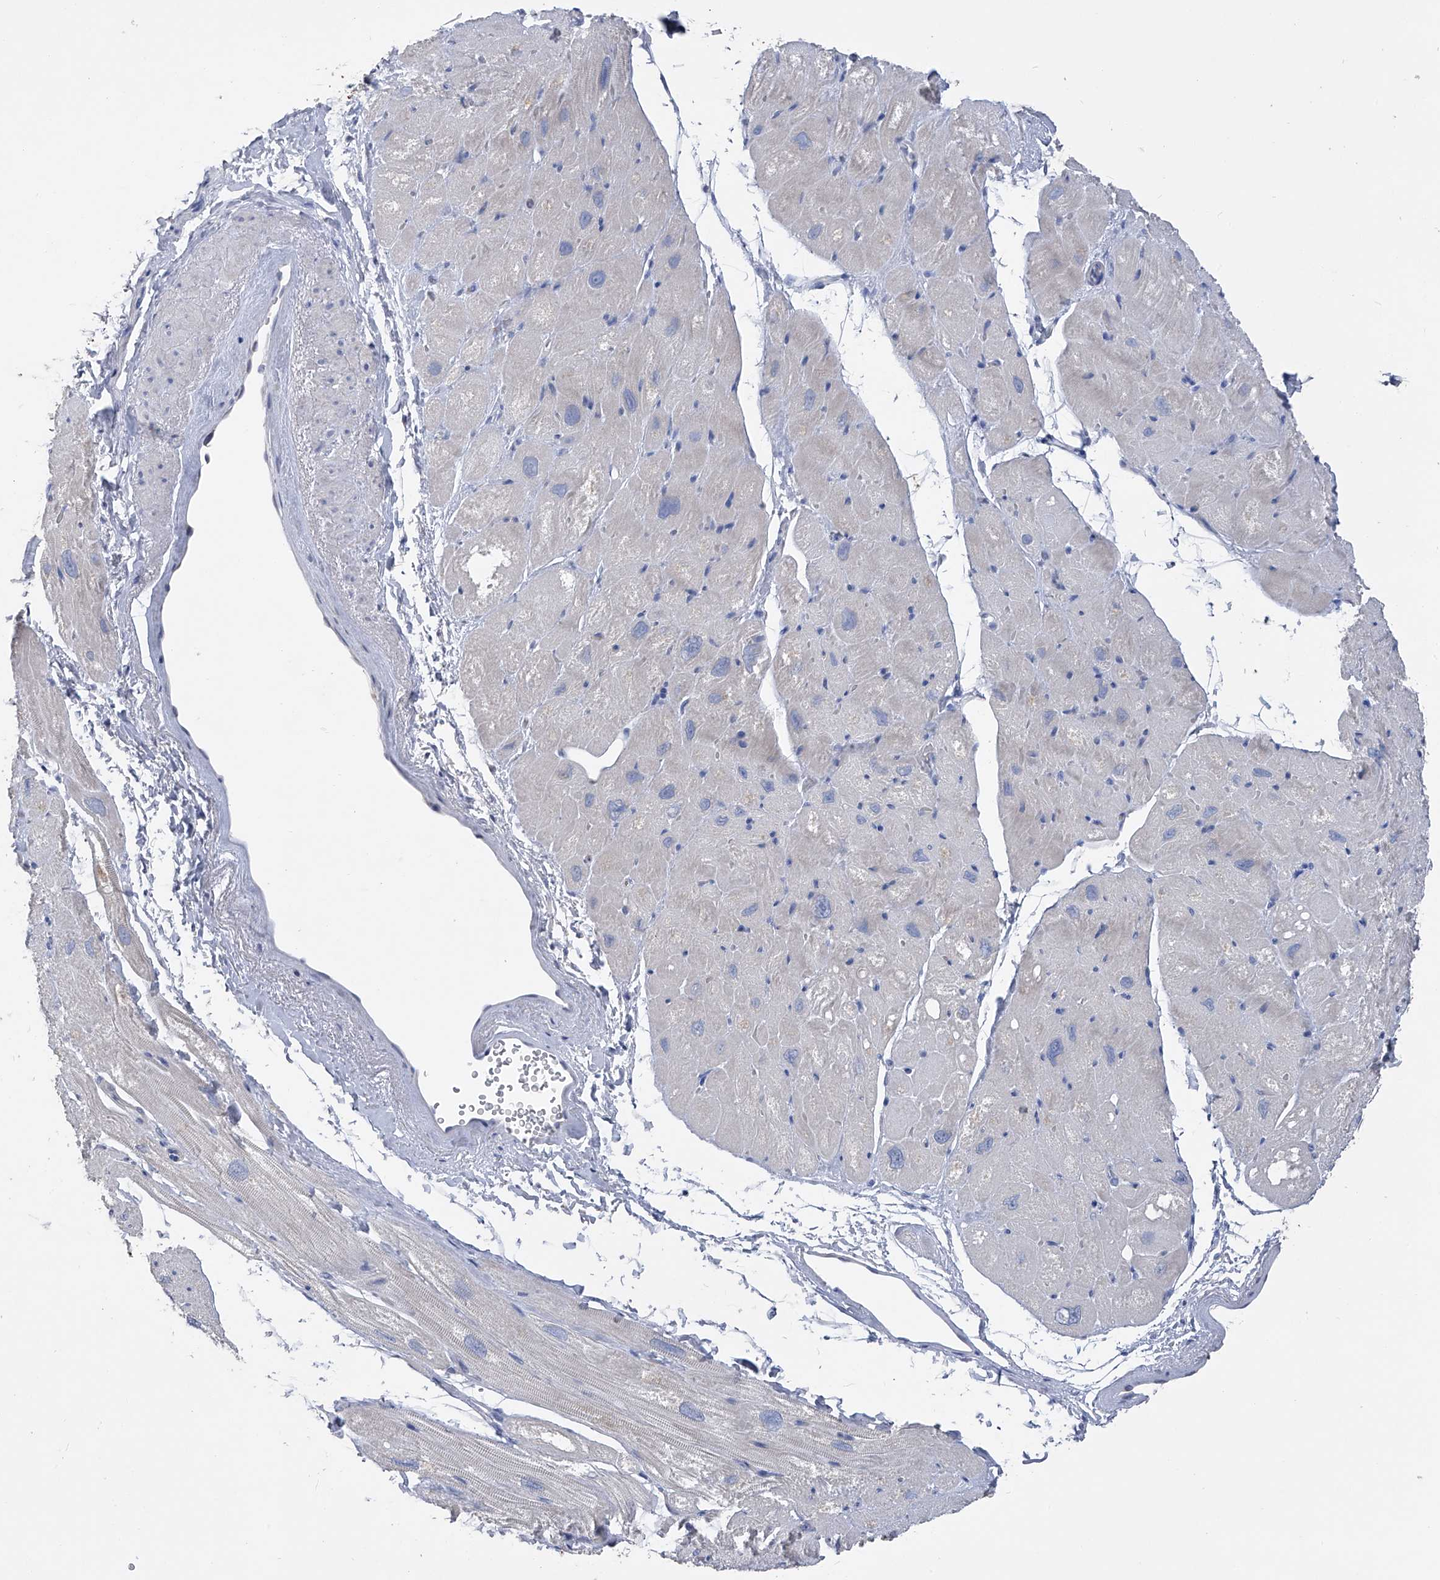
{"staining": {"intensity": "moderate", "quantity": "<25%", "location": "cytoplasmic/membranous"}, "tissue": "heart muscle", "cell_type": "Cardiomyocytes", "image_type": "normal", "snomed": [{"axis": "morphology", "description": "Normal tissue, NOS"}, {"axis": "topography", "description": "Heart"}], "caption": "A low amount of moderate cytoplasmic/membranous expression is seen in approximately <25% of cardiomyocytes in unremarkable heart muscle. (IHC, brightfield microscopy, high magnification).", "gene": "ADRA1A", "patient": {"sex": "male", "age": 50}}